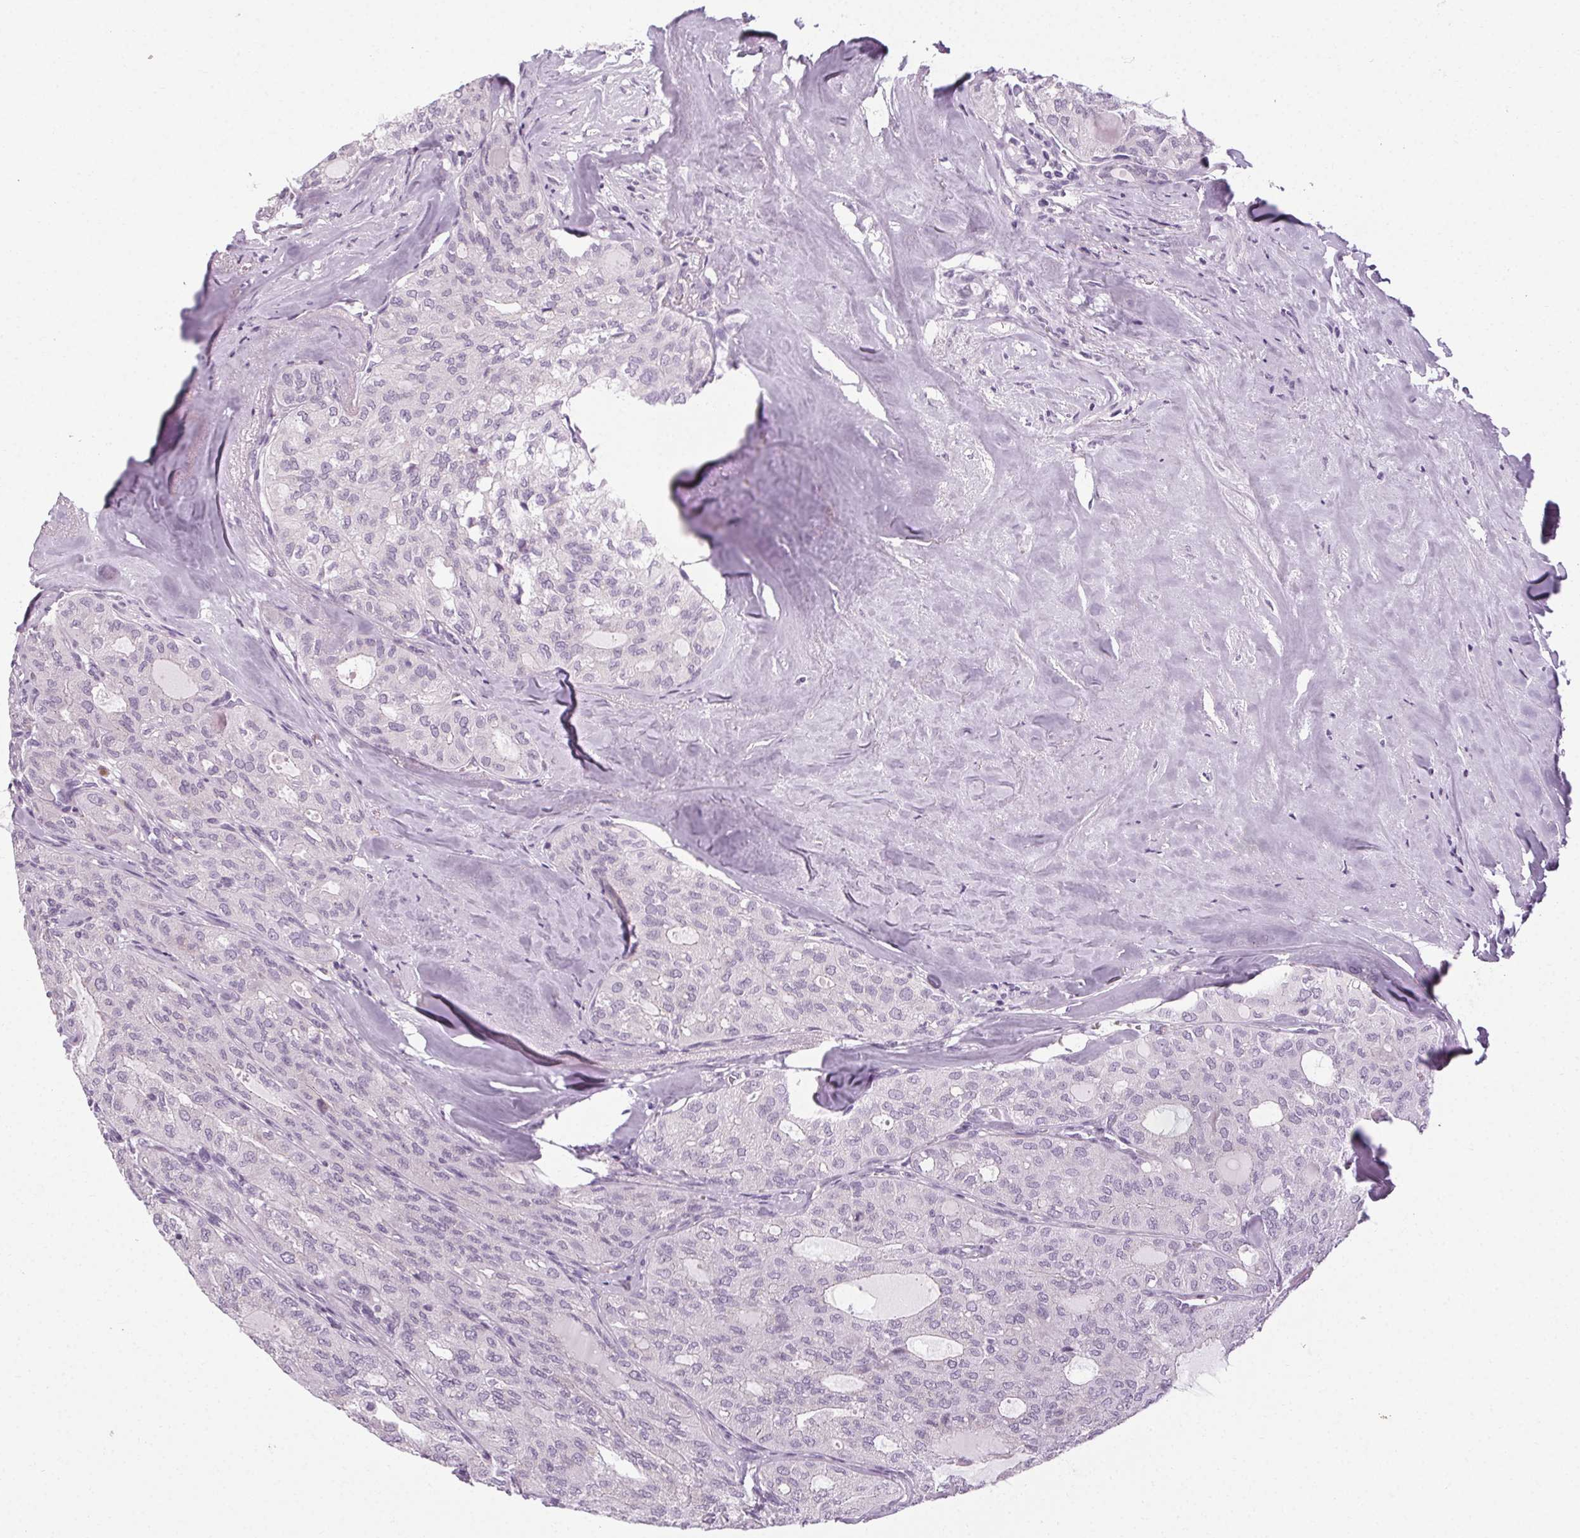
{"staining": {"intensity": "negative", "quantity": "none", "location": "none"}, "tissue": "thyroid cancer", "cell_type": "Tumor cells", "image_type": "cancer", "snomed": [{"axis": "morphology", "description": "Follicular adenoma carcinoma, NOS"}, {"axis": "topography", "description": "Thyroid gland"}], "caption": "Tumor cells are negative for brown protein staining in thyroid follicular adenoma carcinoma.", "gene": "POMC", "patient": {"sex": "male", "age": 75}}